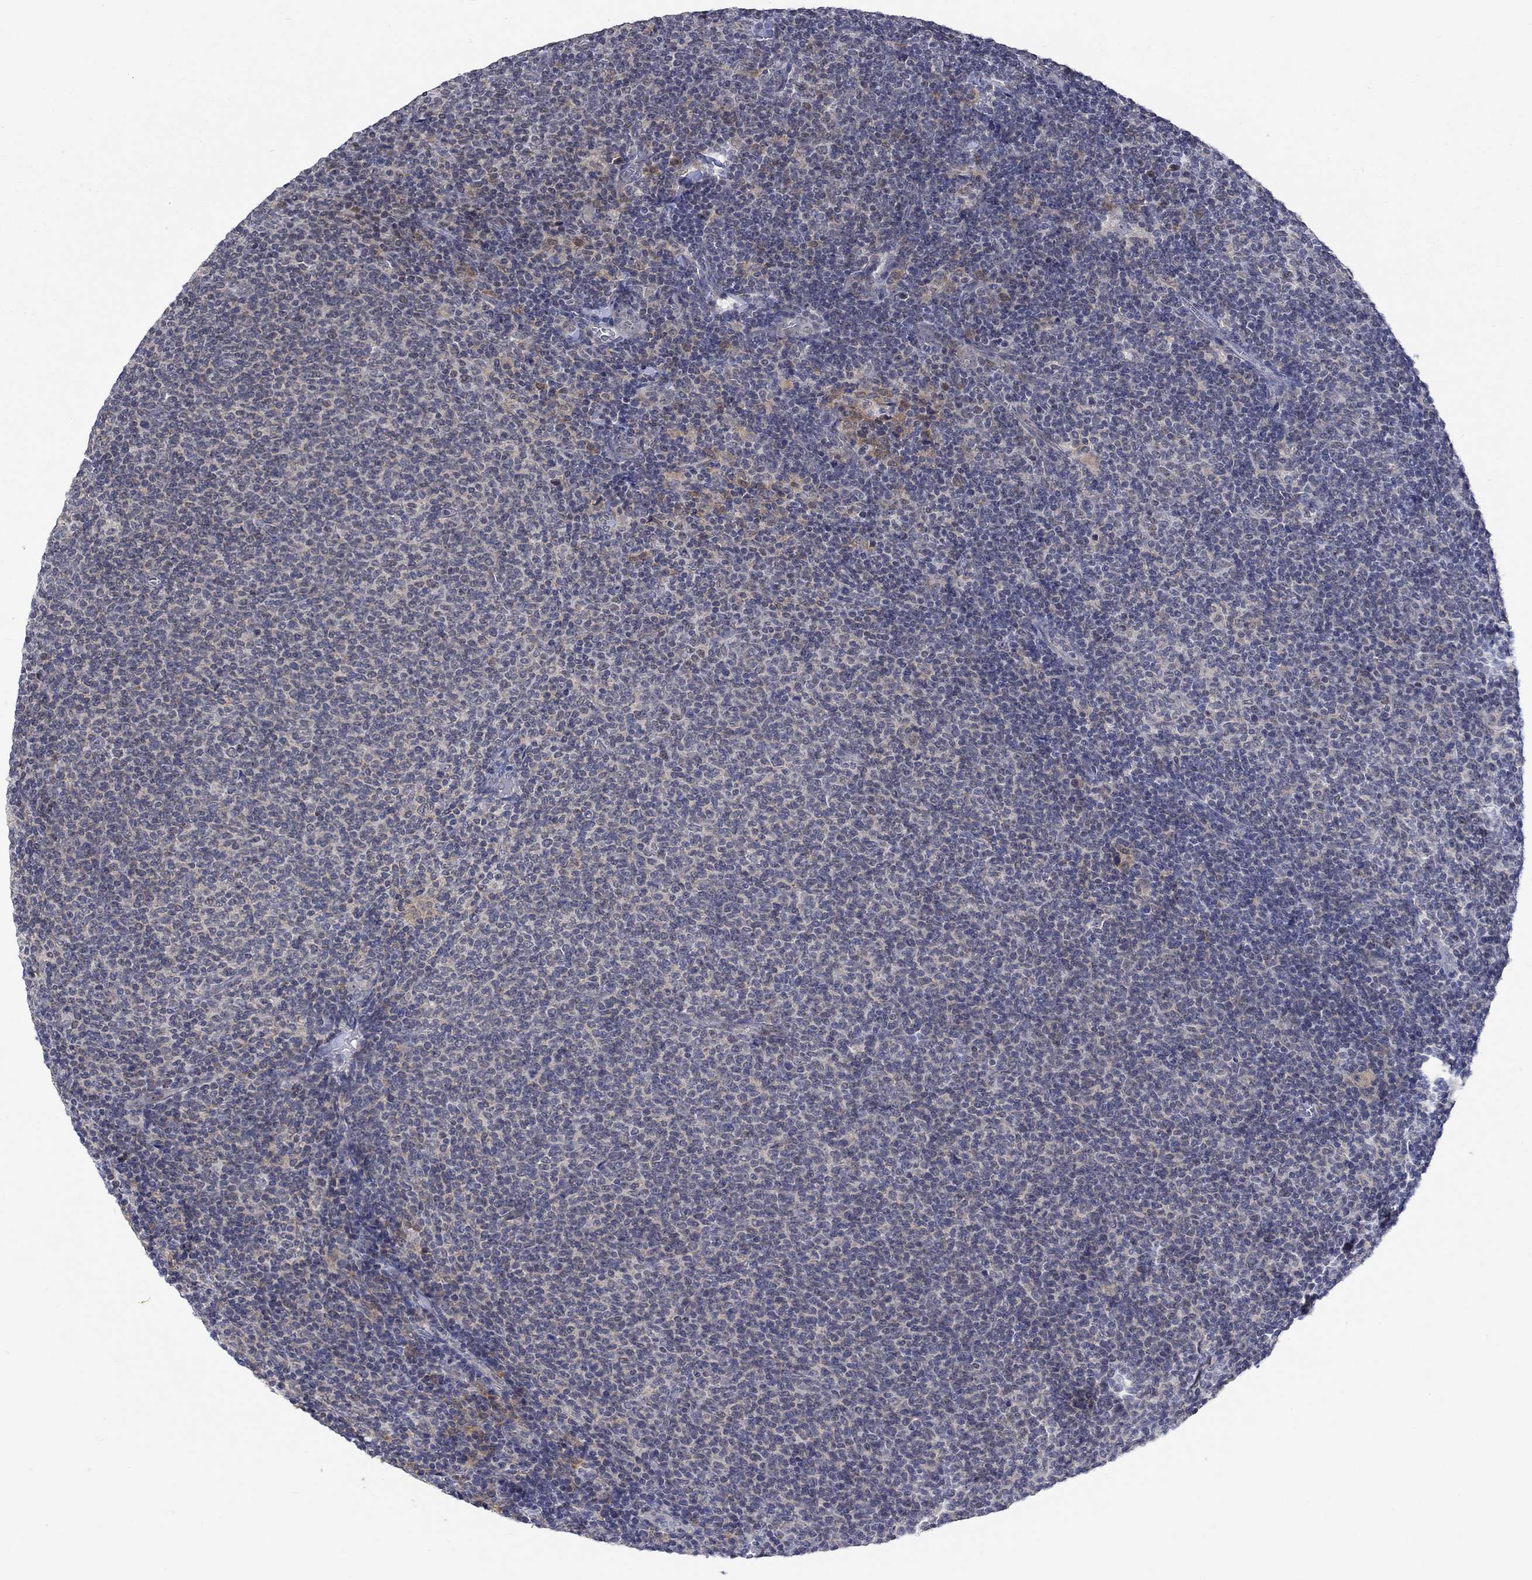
{"staining": {"intensity": "negative", "quantity": "none", "location": "none"}, "tissue": "lymphoma", "cell_type": "Tumor cells", "image_type": "cancer", "snomed": [{"axis": "morphology", "description": "Malignant lymphoma, non-Hodgkin's type, Low grade"}, {"axis": "topography", "description": "Lymph node"}], "caption": "DAB (3,3'-diaminobenzidine) immunohistochemical staining of malignant lymphoma, non-Hodgkin's type (low-grade) demonstrates no significant expression in tumor cells.", "gene": "WASF1", "patient": {"sex": "male", "age": 52}}